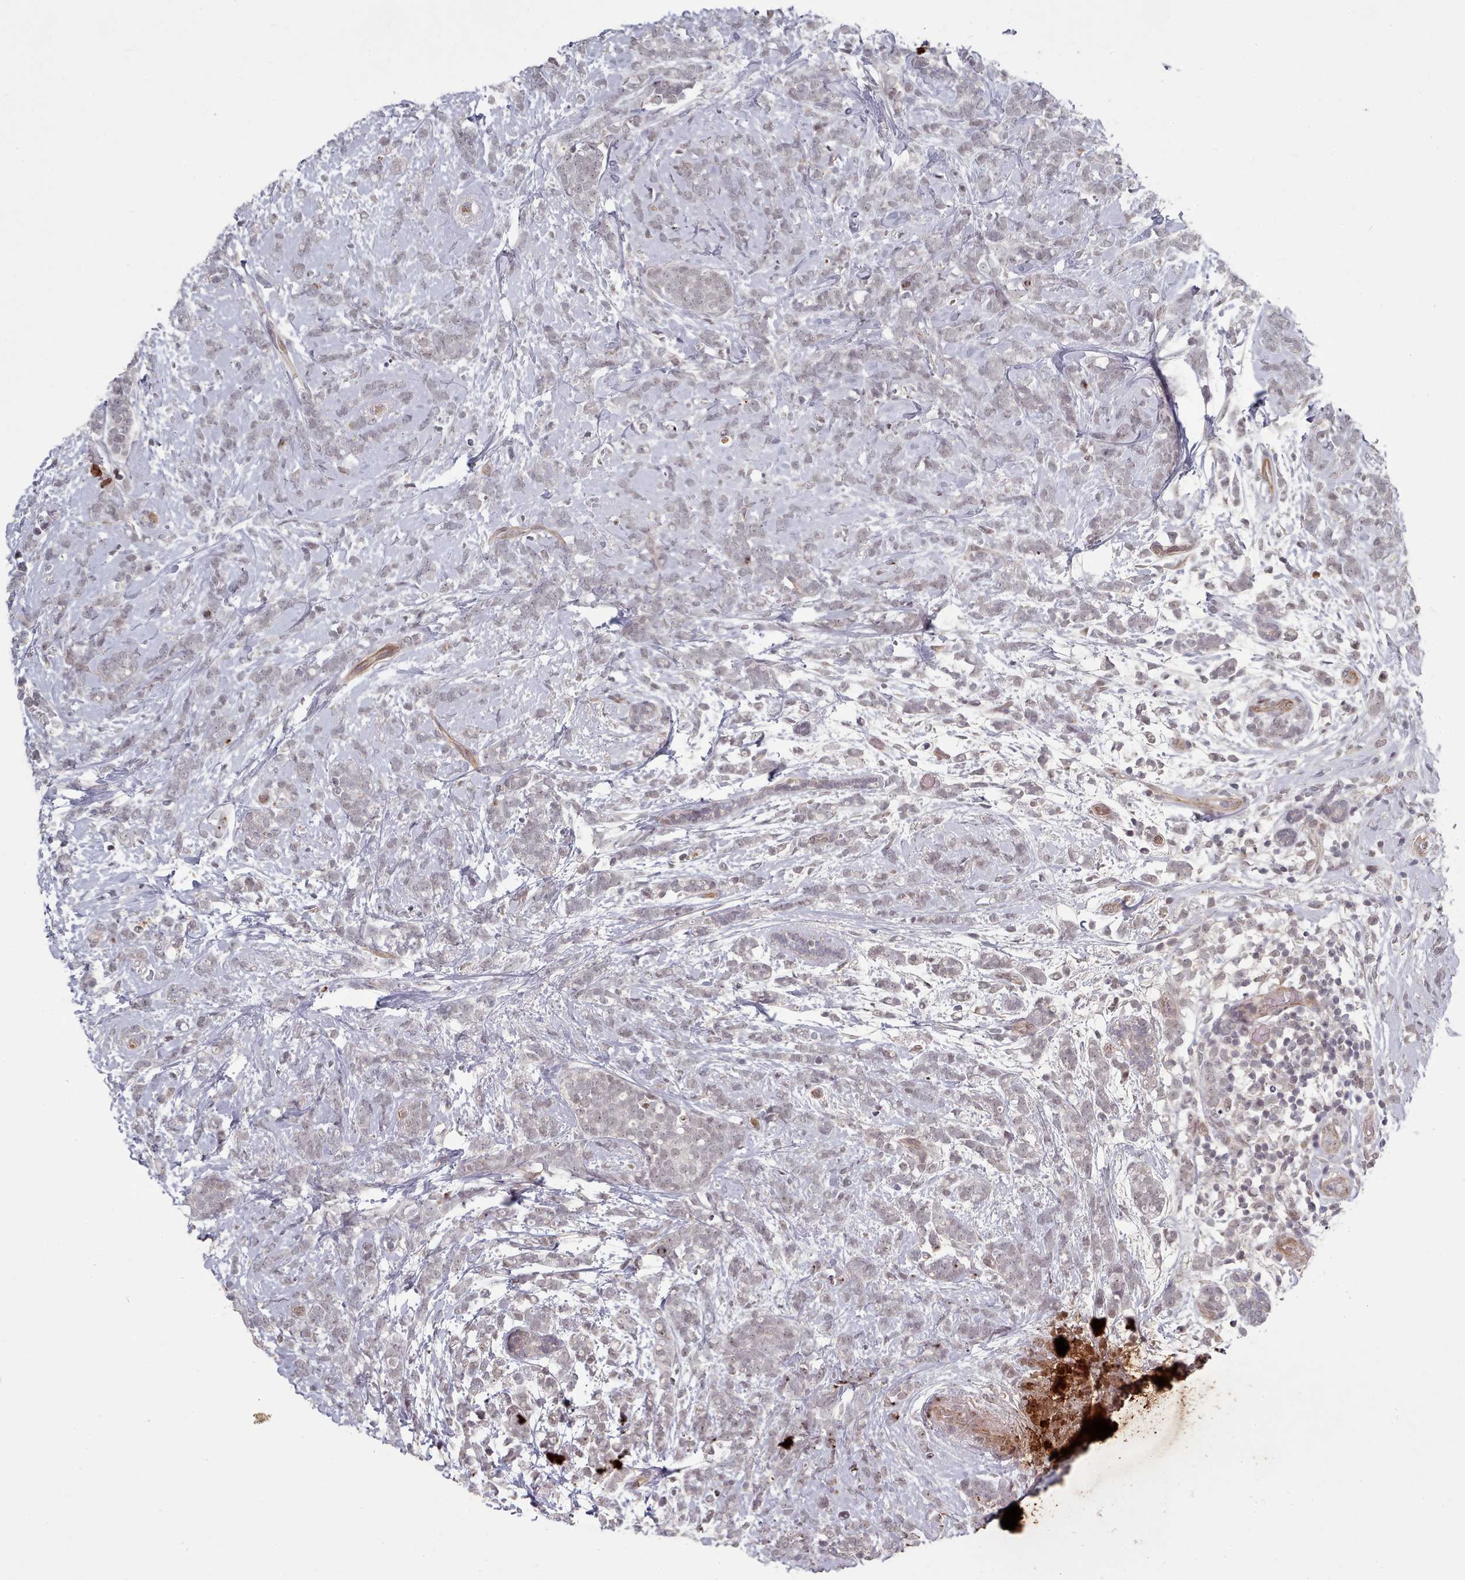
{"staining": {"intensity": "negative", "quantity": "none", "location": "none"}, "tissue": "breast cancer", "cell_type": "Tumor cells", "image_type": "cancer", "snomed": [{"axis": "morphology", "description": "Lobular carcinoma"}, {"axis": "topography", "description": "Breast"}], "caption": "High power microscopy photomicrograph of an immunohistochemistry histopathology image of breast cancer, revealing no significant expression in tumor cells.", "gene": "CPSF4", "patient": {"sex": "female", "age": 58}}